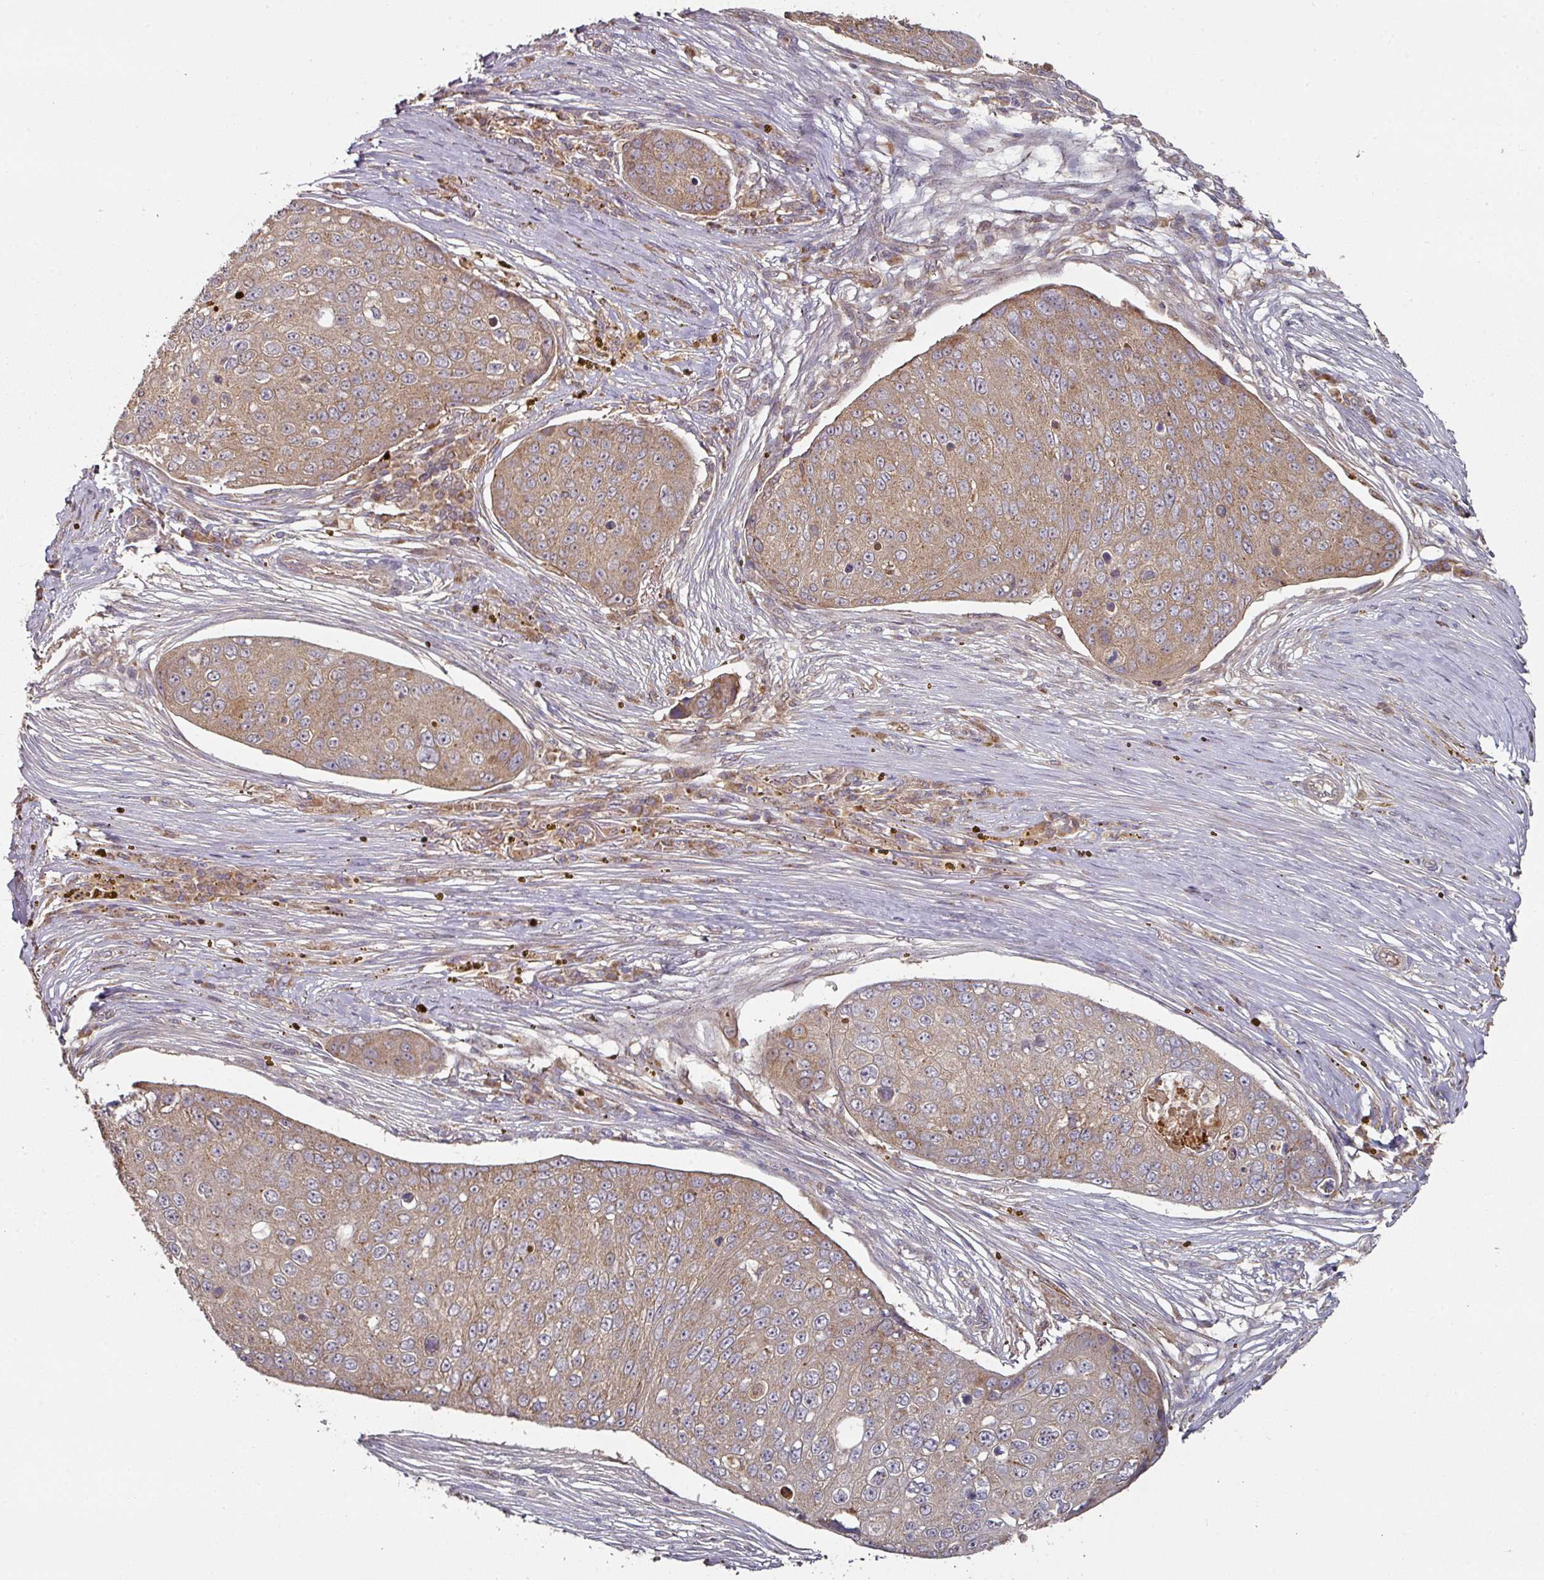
{"staining": {"intensity": "moderate", "quantity": "25%-75%", "location": "cytoplasmic/membranous"}, "tissue": "skin cancer", "cell_type": "Tumor cells", "image_type": "cancer", "snomed": [{"axis": "morphology", "description": "Squamous cell carcinoma, NOS"}, {"axis": "topography", "description": "Skin"}], "caption": "Skin cancer (squamous cell carcinoma) stained with immunohistochemistry (IHC) shows moderate cytoplasmic/membranous expression in about 25%-75% of tumor cells.", "gene": "DNAJC7", "patient": {"sex": "male", "age": 71}}